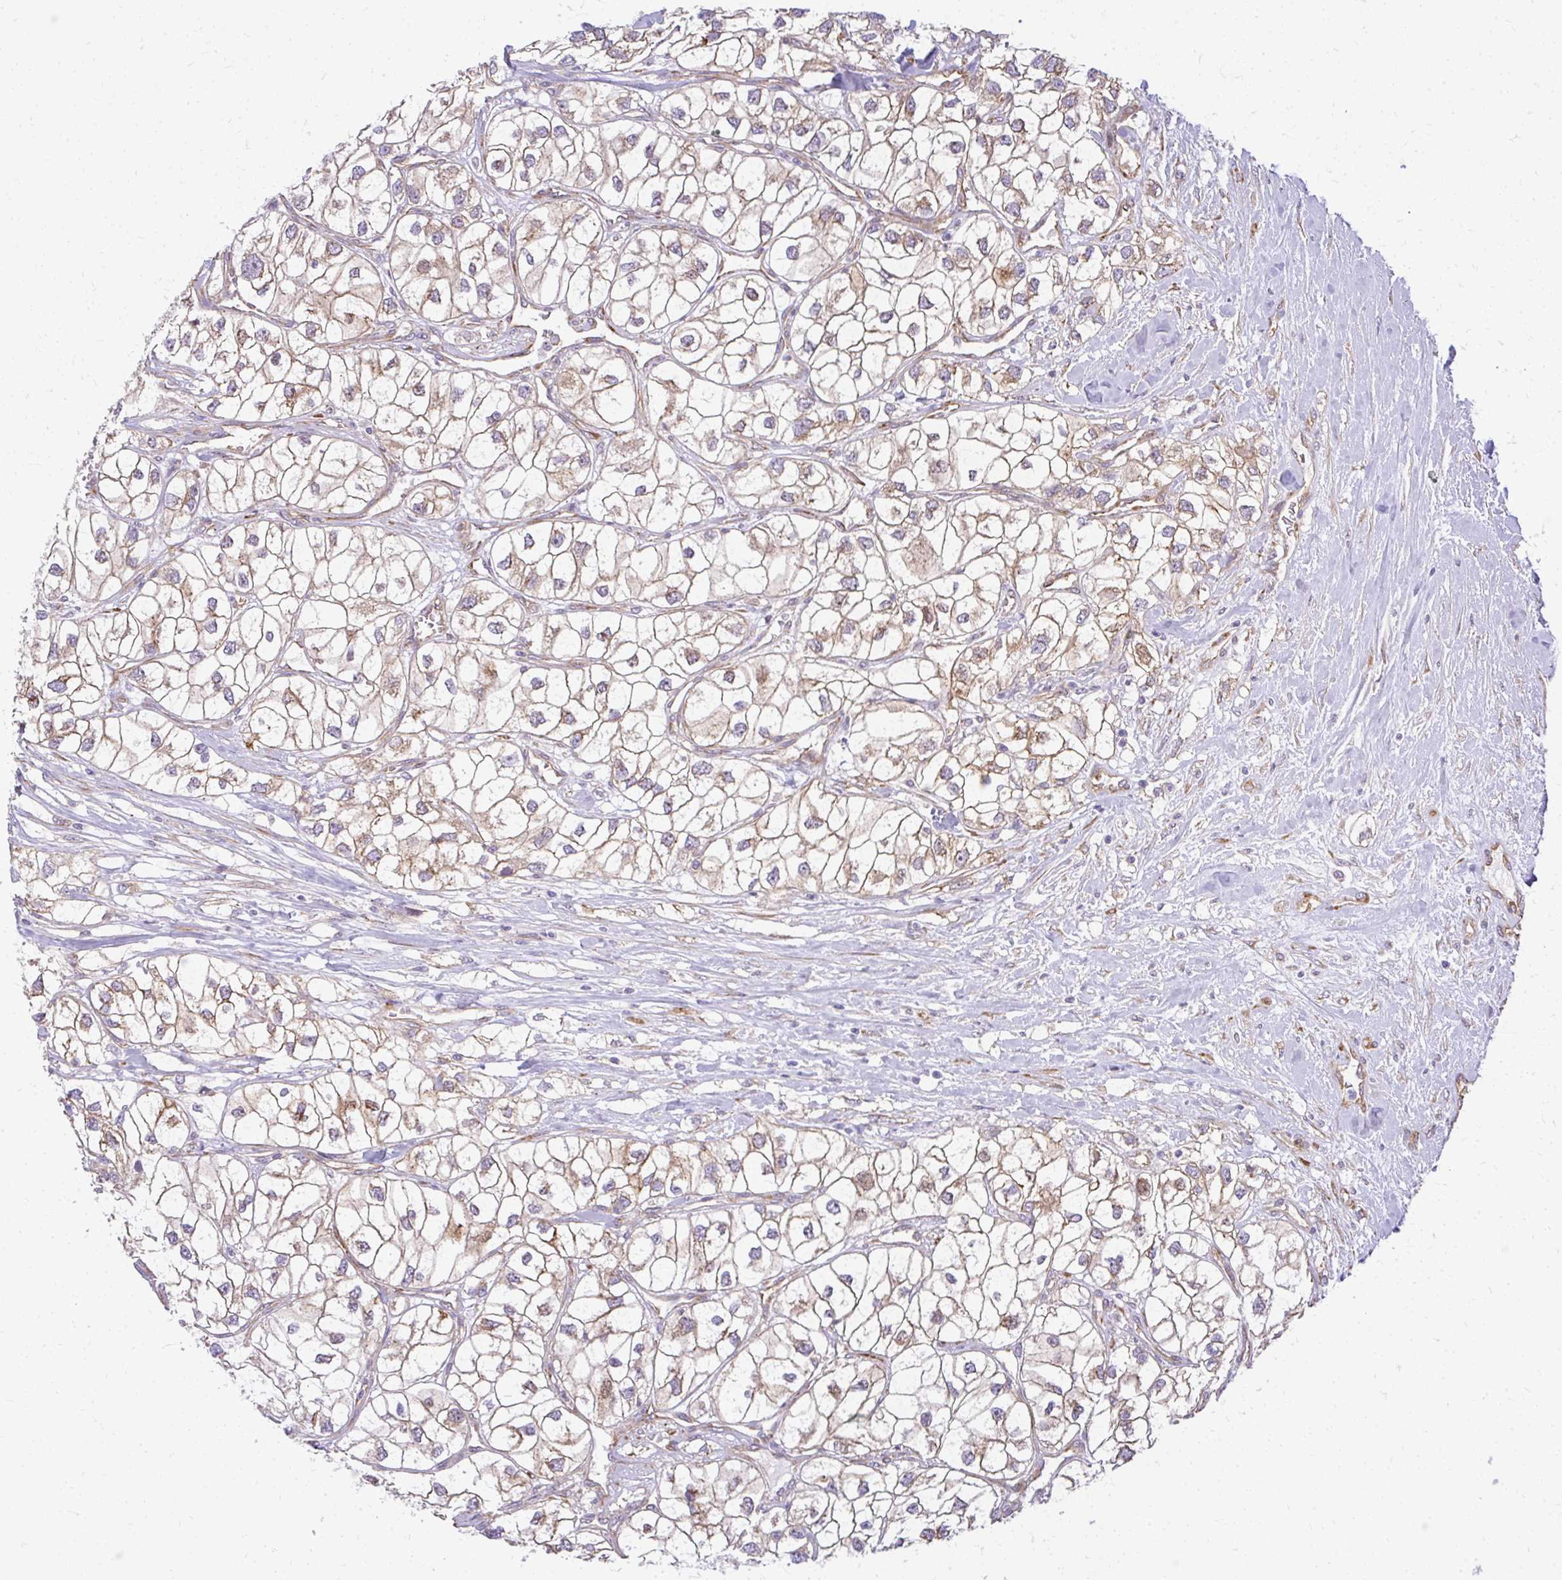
{"staining": {"intensity": "moderate", "quantity": "25%-75%", "location": "cytoplasmic/membranous"}, "tissue": "renal cancer", "cell_type": "Tumor cells", "image_type": "cancer", "snomed": [{"axis": "morphology", "description": "Adenocarcinoma, NOS"}, {"axis": "topography", "description": "Kidney"}], "caption": "Human adenocarcinoma (renal) stained with a protein marker displays moderate staining in tumor cells.", "gene": "RSKR", "patient": {"sex": "male", "age": 59}}